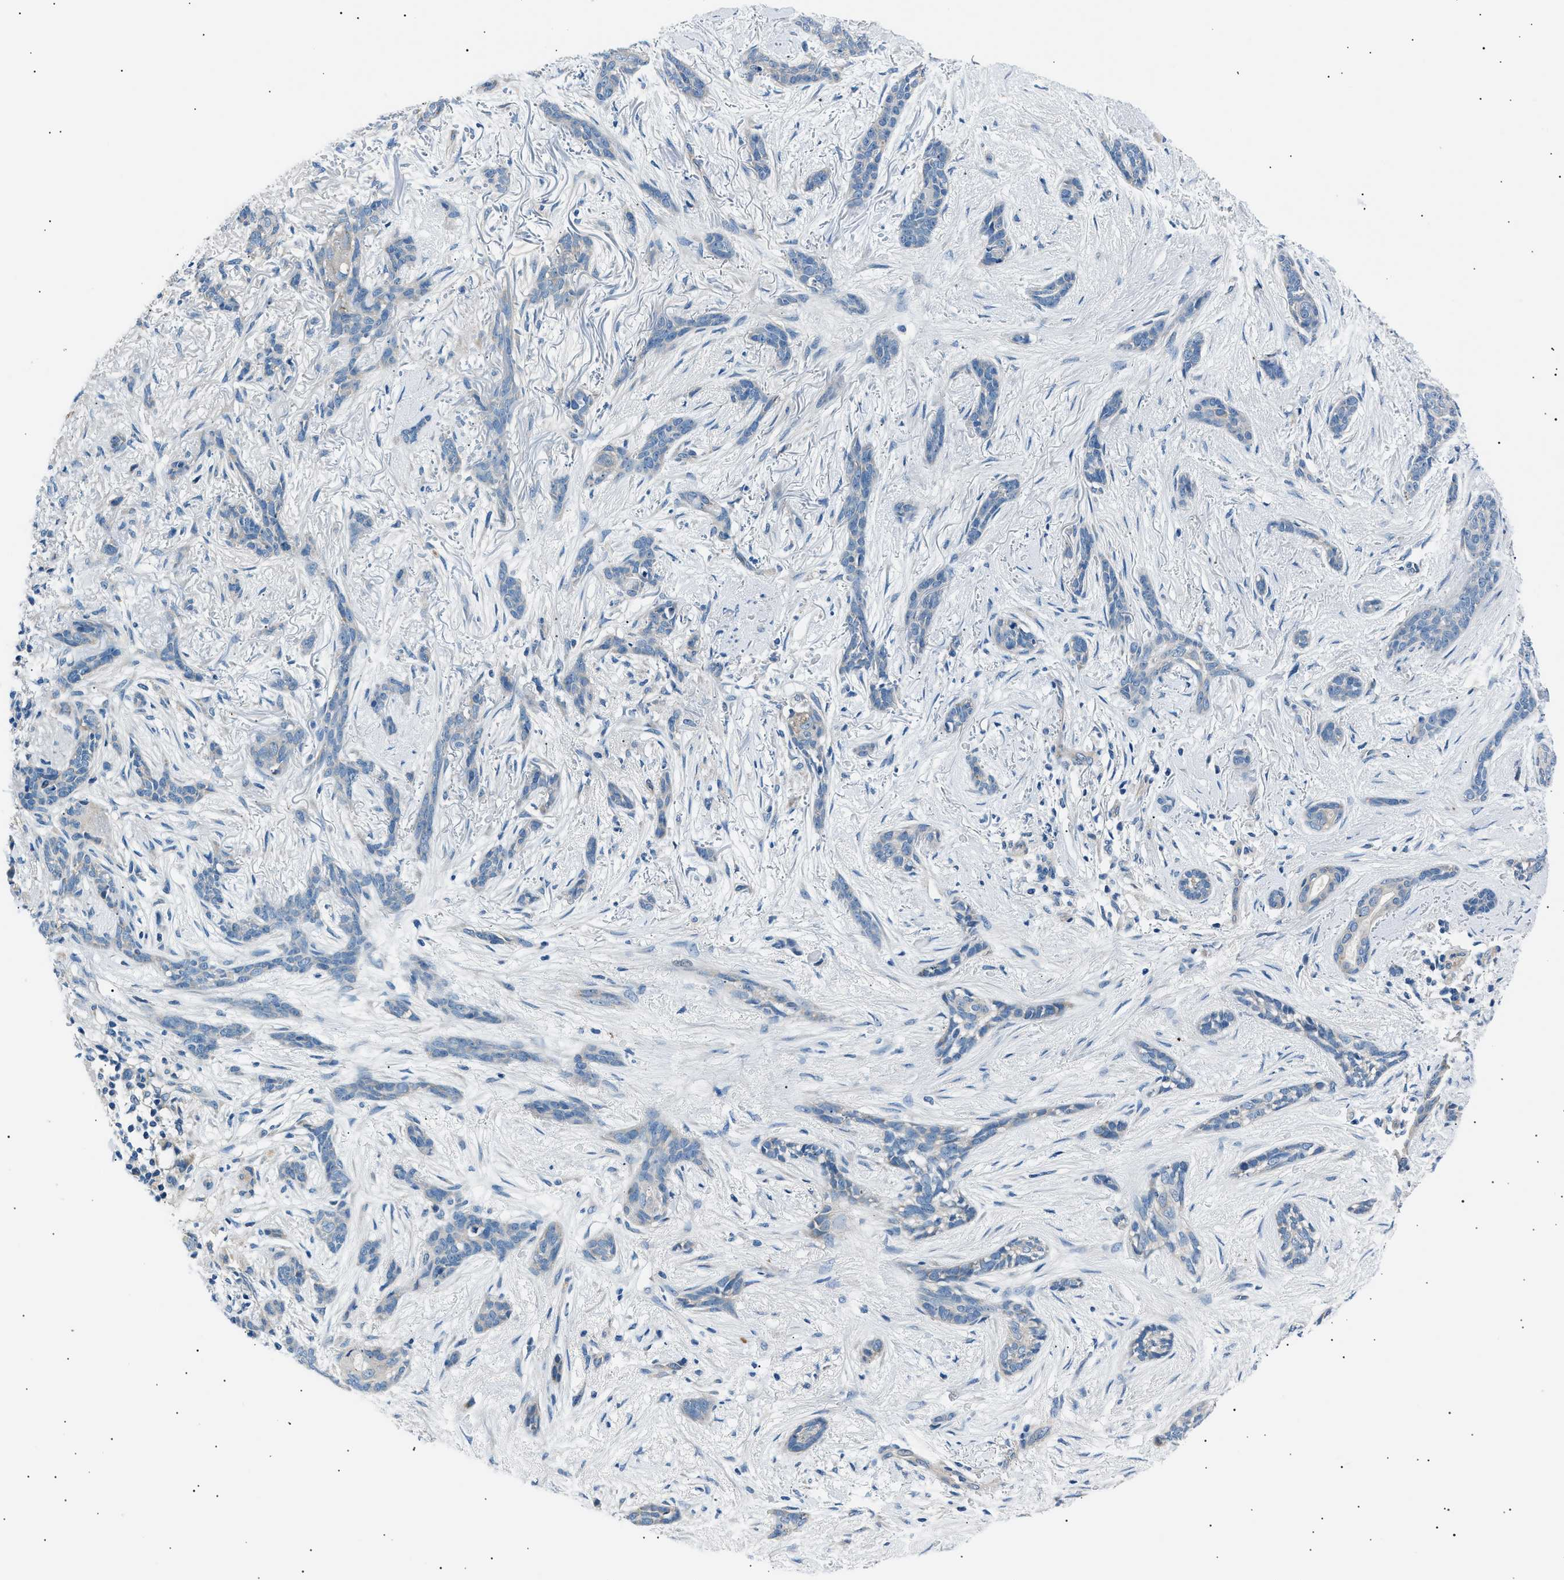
{"staining": {"intensity": "negative", "quantity": "none", "location": "none"}, "tissue": "skin cancer", "cell_type": "Tumor cells", "image_type": "cancer", "snomed": [{"axis": "morphology", "description": "Basal cell carcinoma"}, {"axis": "morphology", "description": "Adnexal tumor, benign"}, {"axis": "topography", "description": "Skin"}], "caption": "This is an IHC histopathology image of human skin cancer (benign adnexal tumor). There is no positivity in tumor cells.", "gene": "LRRC37B", "patient": {"sex": "female", "age": 42}}